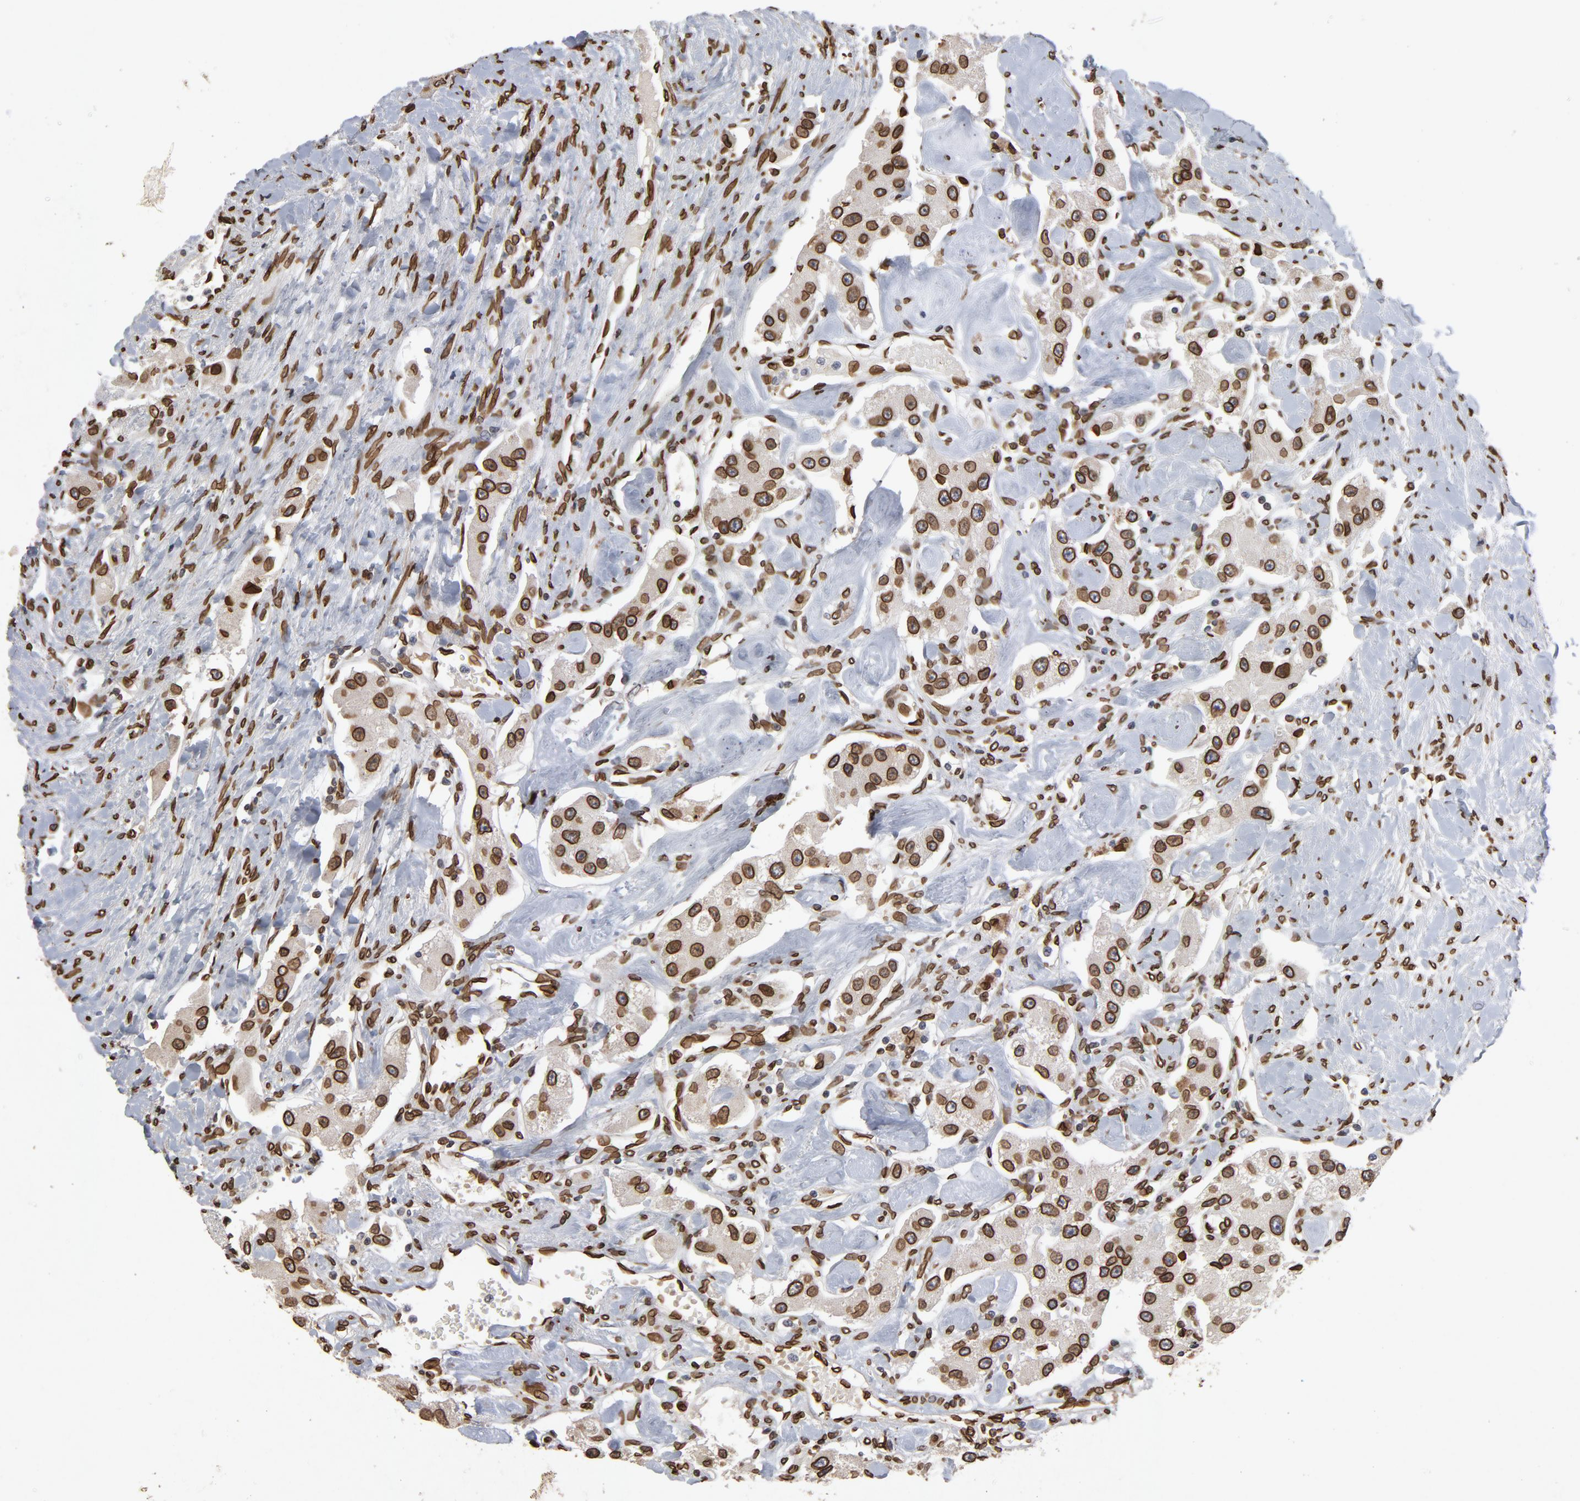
{"staining": {"intensity": "strong", "quantity": ">75%", "location": "cytoplasmic/membranous,nuclear"}, "tissue": "carcinoid", "cell_type": "Tumor cells", "image_type": "cancer", "snomed": [{"axis": "morphology", "description": "Carcinoid, malignant, NOS"}, {"axis": "topography", "description": "Pancreas"}], "caption": "There is high levels of strong cytoplasmic/membranous and nuclear positivity in tumor cells of carcinoid, as demonstrated by immunohistochemical staining (brown color).", "gene": "LMNA", "patient": {"sex": "male", "age": 41}}